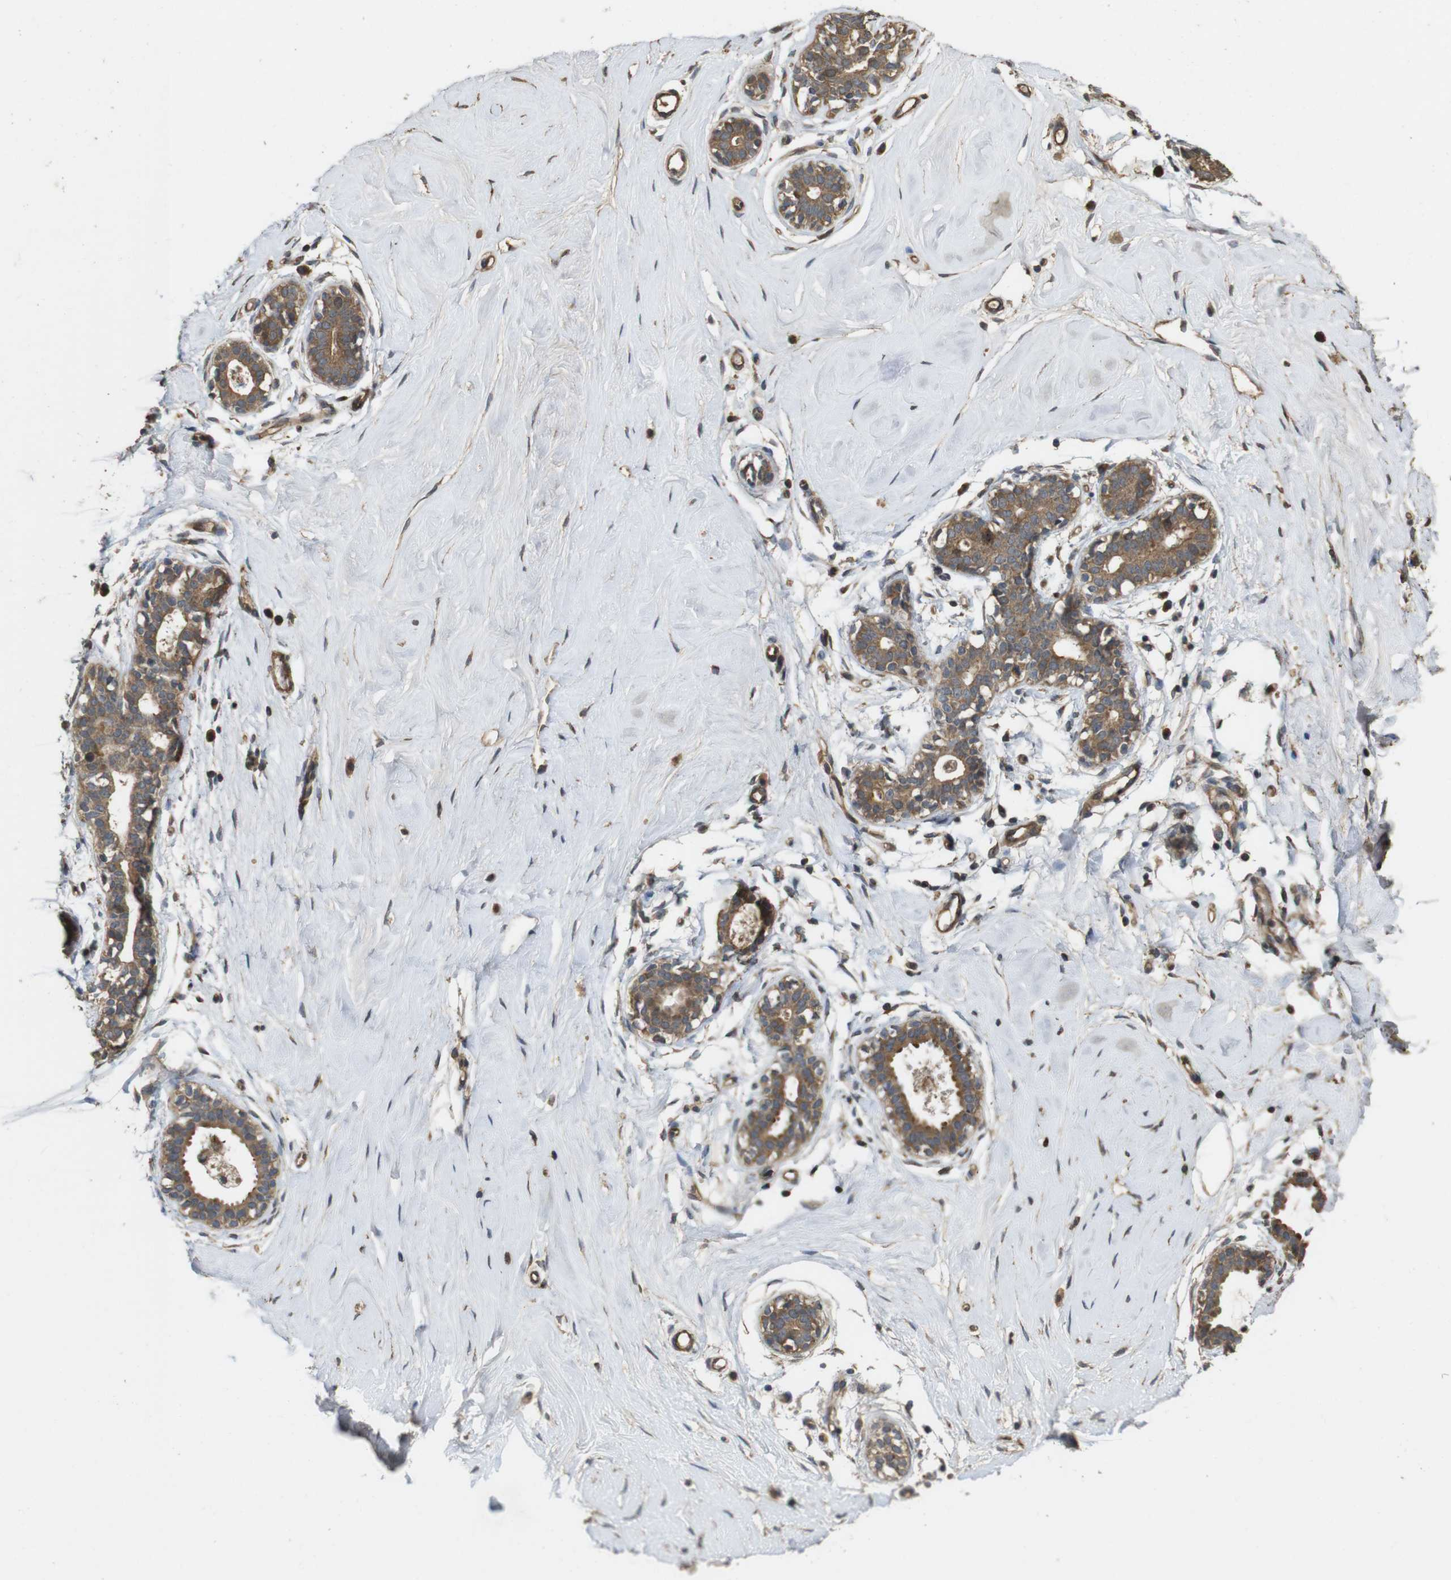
{"staining": {"intensity": "moderate", "quantity": ">75%", "location": "cytoplasmic/membranous"}, "tissue": "breast", "cell_type": "Adipocytes", "image_type": "normal", "snomed": [{"axis": "morphology", "description": "Normal tissue, NOS"}, {"axis": "topography", "description": "Breast"}], "caption": "Protein expression analysis of normal breast exhibits moderate cytoplasmic/membranous expression in about >75% of adipocytes. (IHC, brightfield microscopy, high magnification).", "gene": "PCDHB10", "patient": {"sex": "female", "age": 23}}